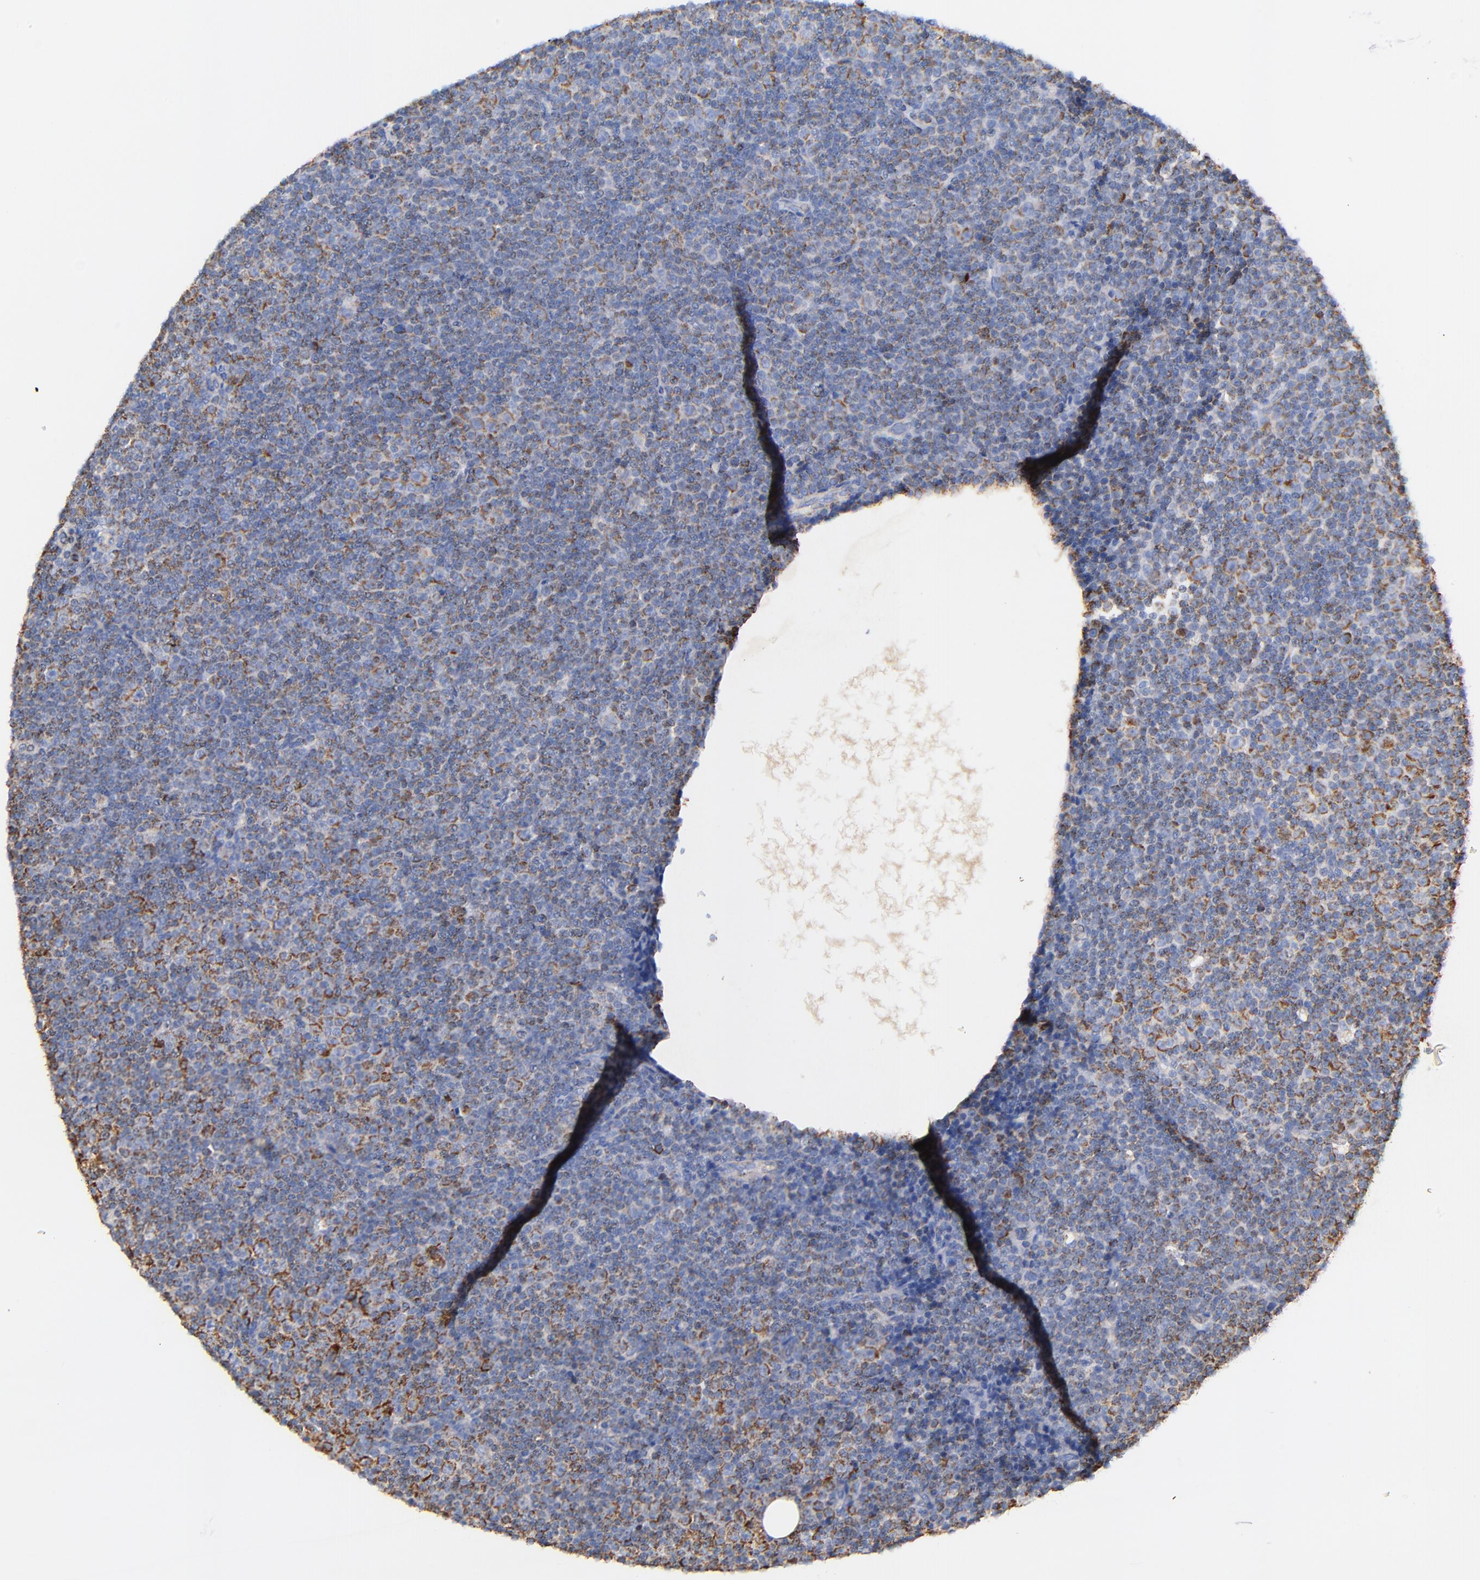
{"staining": {"intensity": "moderate", "quantity": "<25%", "location": "cytoplasmic/membranous"}, "tissue": "lymphoma", "cell_type": "Tumor cells", "image_type": "cancer", "snomed": [{"axis": "morphology", "description": "Malignant lymphoma, non-Hodgkin's type, Low grade"}, {"axis": "topography", "description": "Lymph node"}], "caption": "This is a histology image of immunohistochemistry staining of lymphoma, which shows moderate expression in the cytoplasmic/membranous of tumor cells.", "gene": "ATP5F1D", "patient": {"sex": "female", "age": 67}}